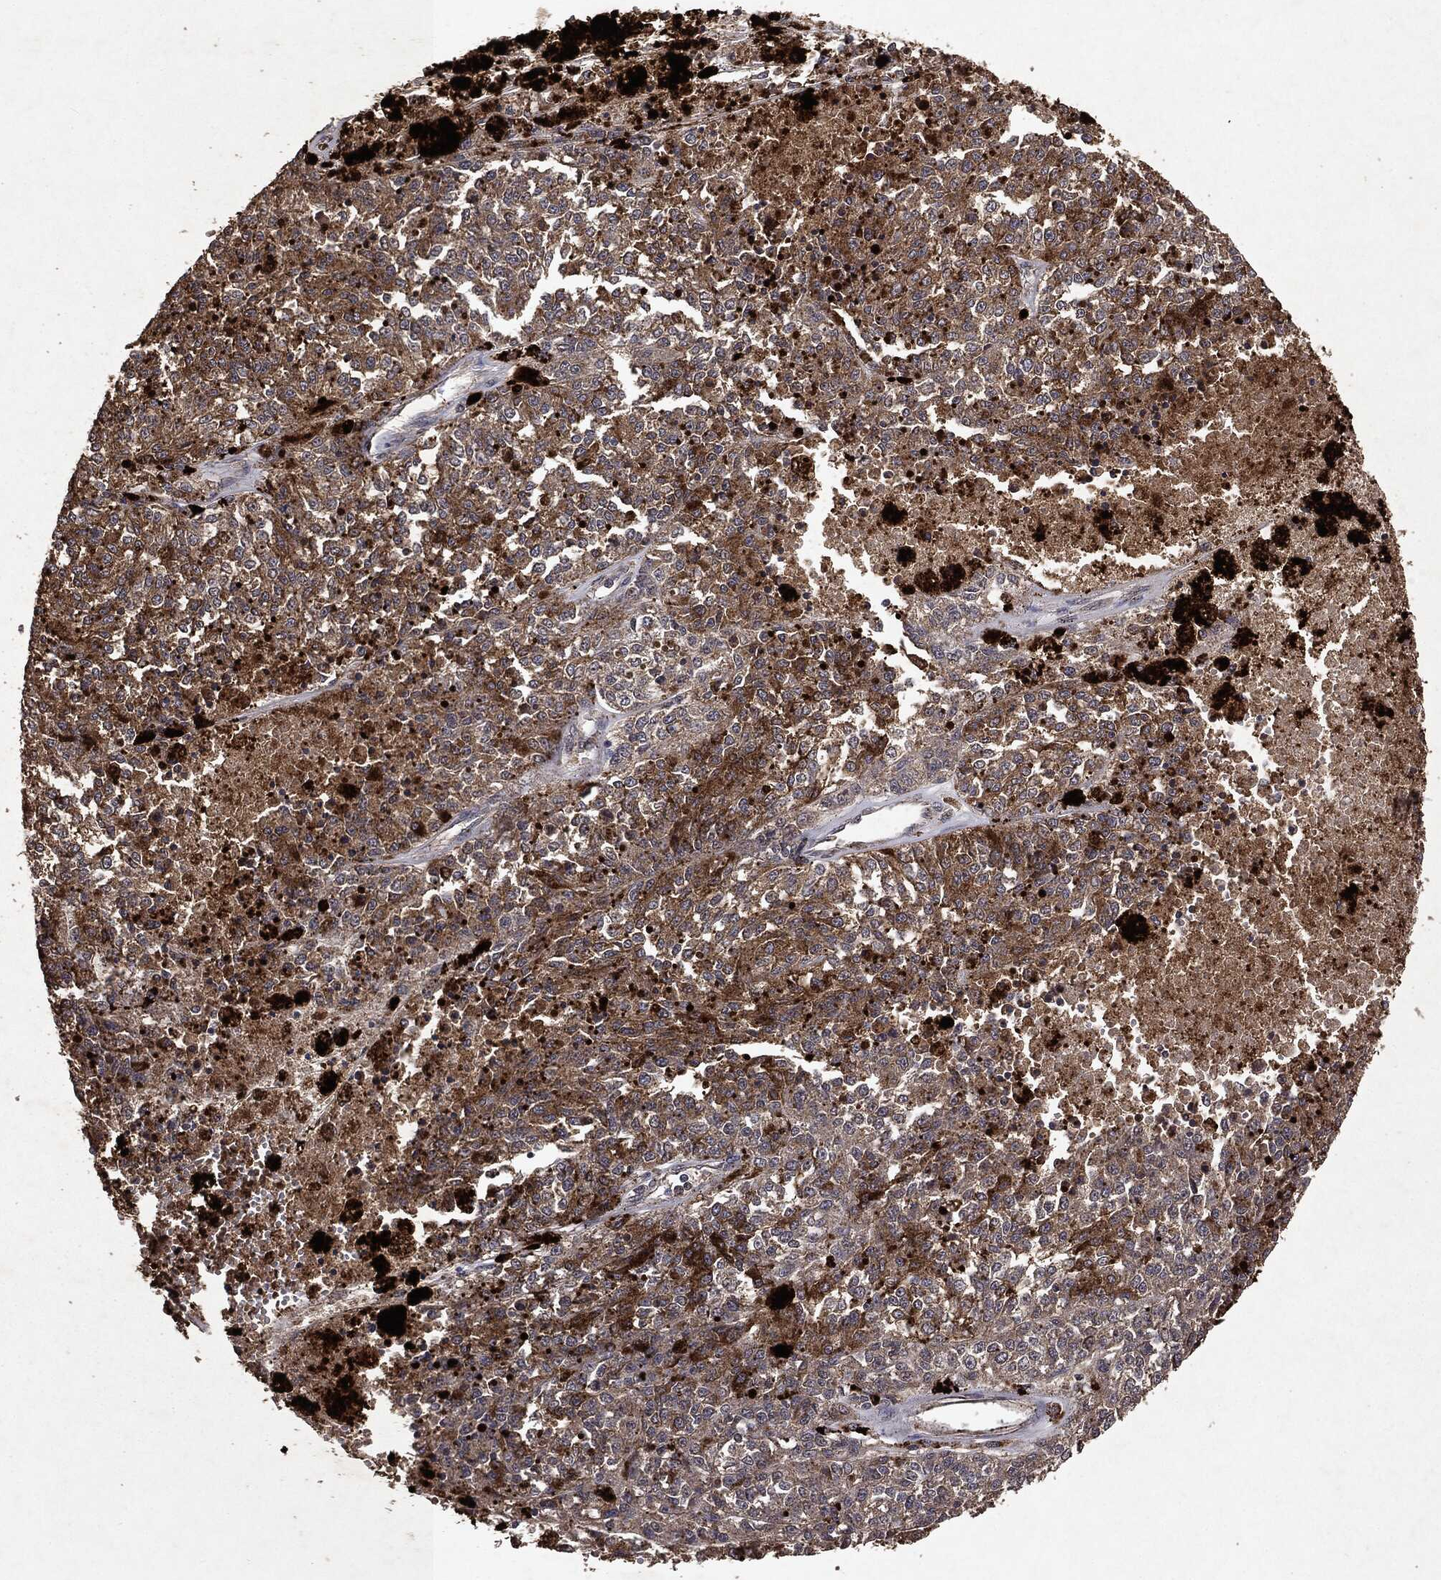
{"staining": {"intensity": "moderate", "quantity": "25%-75%", "location": "cytoplasmic/membranous"}, "tissue": "melanoma", "cell_type": "Tumor cells", "image_type": "cancer", "snomed": [{"axis": "morphology", "description": "Malignant melanoma, Metastatic site"}, {"axis": "topography", "description": "Lymph node"}], "caption": "The histopathology image demonstrates a brown stain indicating the presence of a protein in the cytoplasmic/membranous of tumor cells in melanoma.", "gene": "MTOR", "patient": {"sex": "female", "age": 64}}